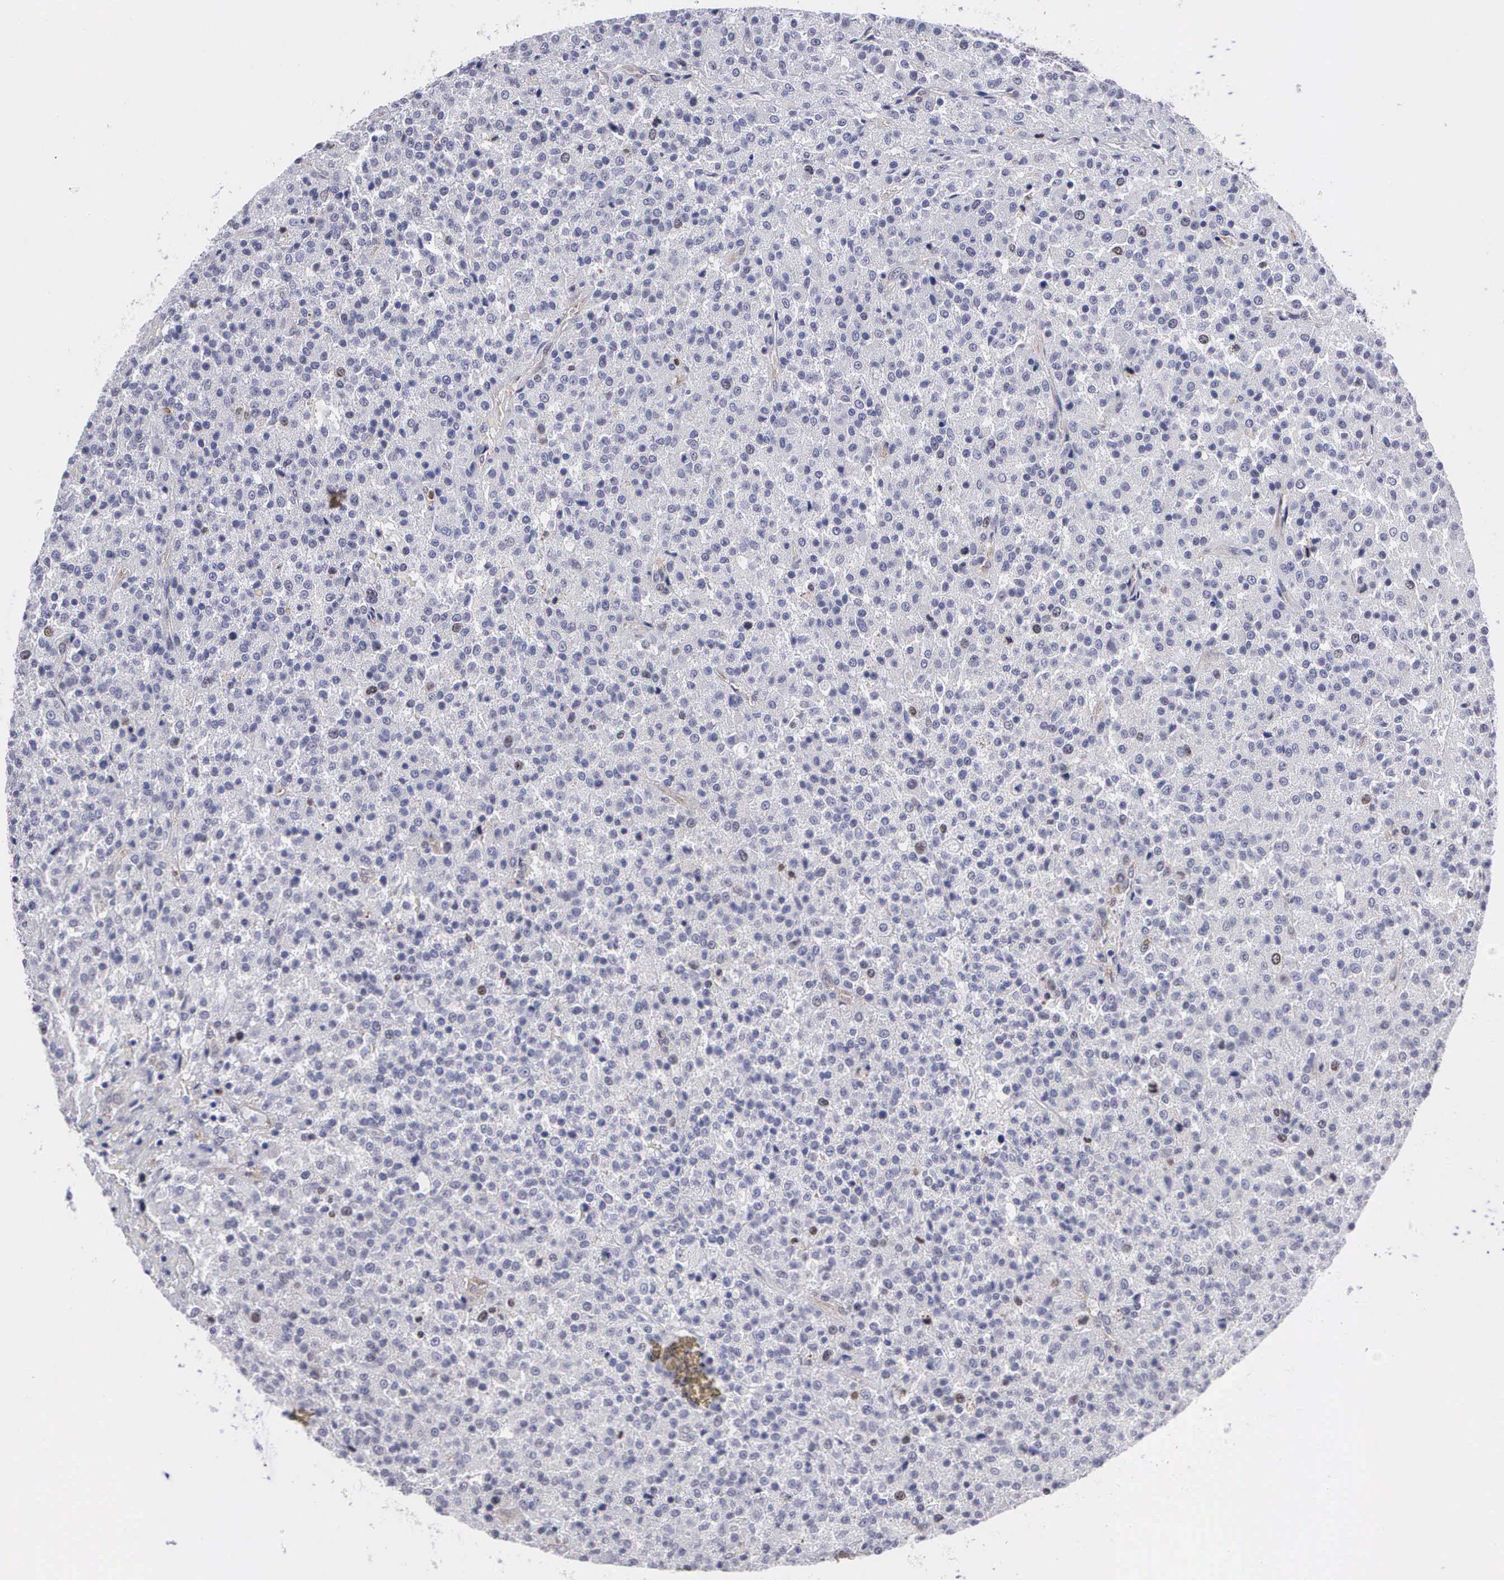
{"staining": {"intensity": "negative", "quantity": "none", "location": "none"}, "tissue": "testis cancer", "cell_type": "Tumor cells", "image_type": "cancer", "snomed": [{"axis": "morphology", "description": "Seminoma, NOS"}, {"axis": "topography", "description": "Testis"}], "caption": "A high-resolution image shows immunohistochemistry staining of seminoma (testis), which displays no significant positivity in tumor cells.", "gene": "MAST4", "patient": {"sex": "male", "age": 59}}